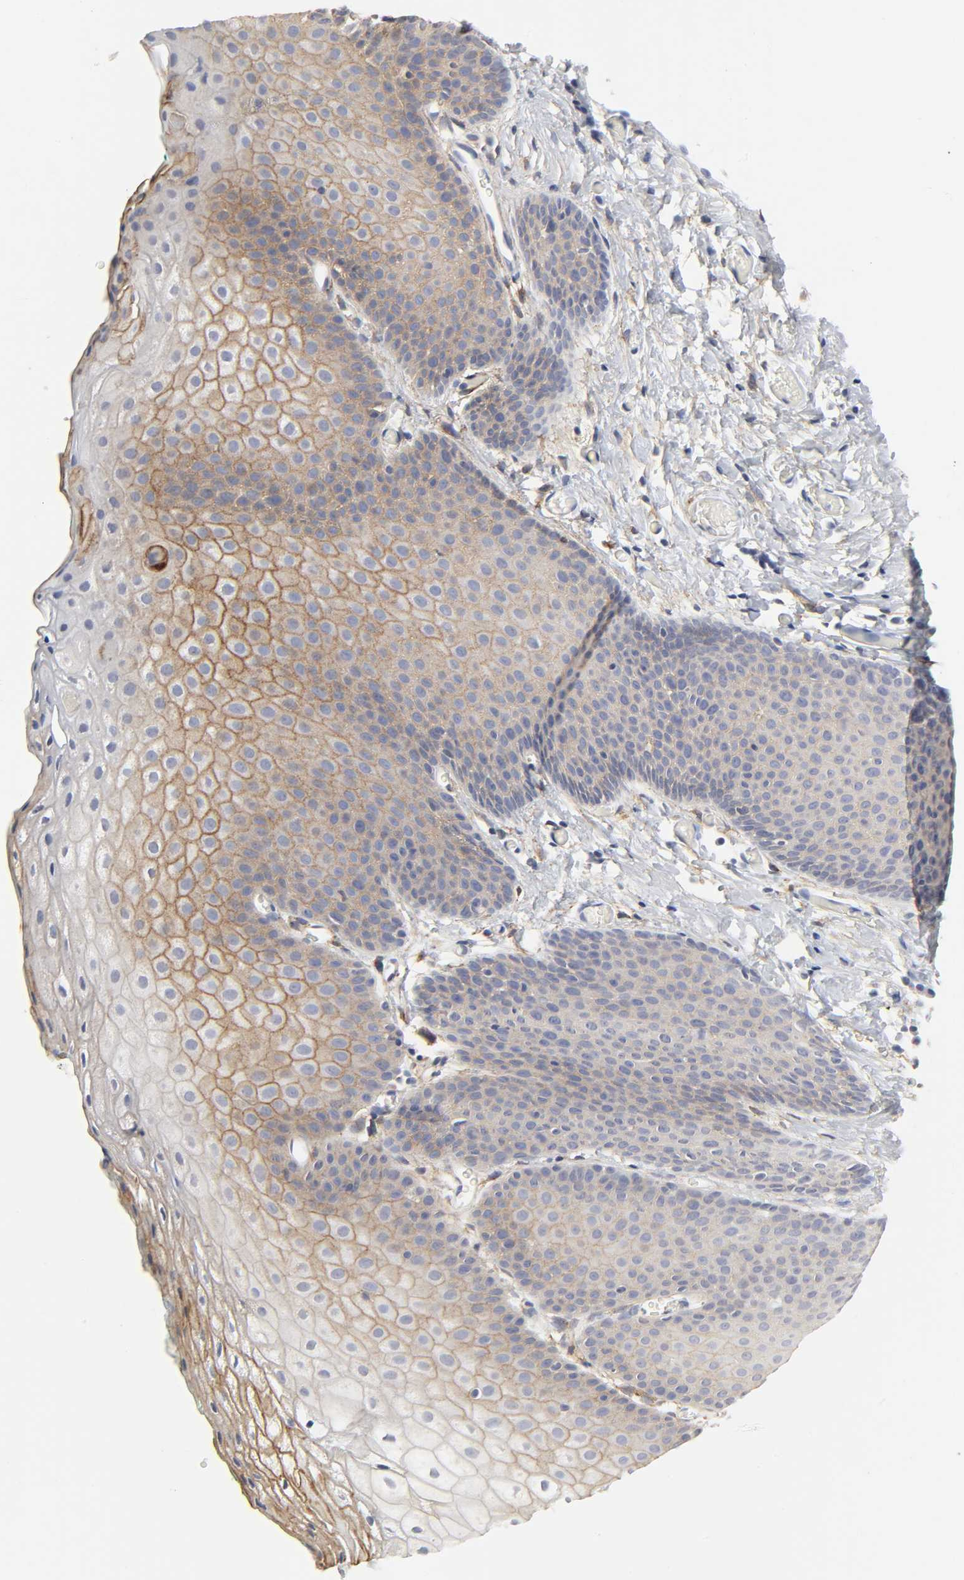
{"staining": {"intensity": "moderate", "quantity": "25%-75%", "location": "cytoplasmic/membranous"}, "tissue": "skin", "cell_type": "Epidermal cells", "image_type": "normal", "snomed": [{"axis": "morphology", "description": "Normal tissue, NOS"}, {"axis": "topography", "description": "Anal"}], "caption": "Skin stained with DAB immunohistochemistry (IHC) shows medium levels of moderate cytoplasmic/membranous positivity in approximately 25%-75% of epidermal cells.", "gene": "LRP1", "patient": {"sex": "male", "age": 74}}